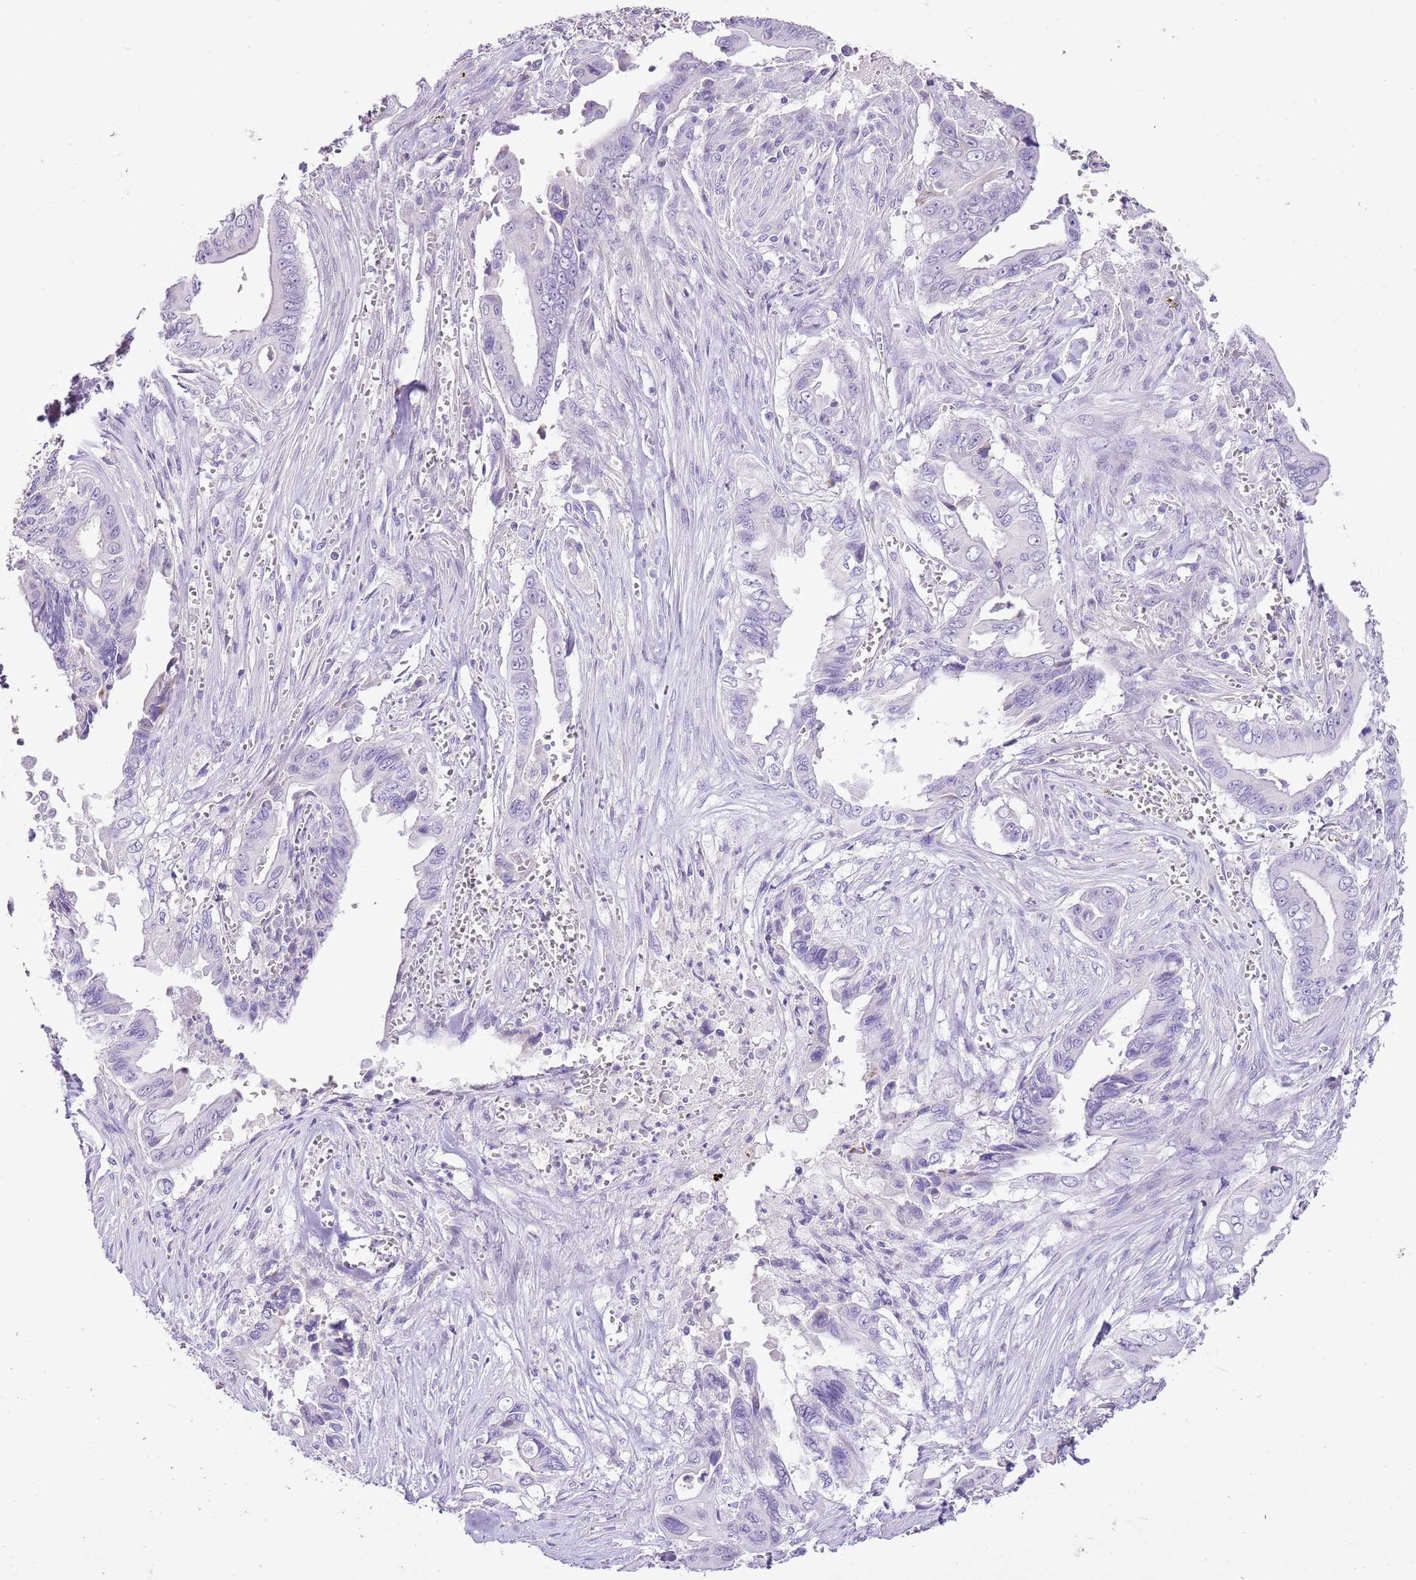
{"staining": {"intensity": "negative", "quantity": "none", "location": "none"}, "tissue": "pancreatic cancer", "cell_type": "Tumor cells", "image_type": "cancer", "snomed": [{"axis": "morphology", "description": "Adenocarcinoma, NOS"}, {"axis": "topography", "description": "Pancreas"}], "caption": "IHC histopathology image of adenocarcinoma (pancreatic) stained for a protein (brown), which exhibits no positivity in tumor cells. The staining was performed using DAB (3,3'-diaminobenzidine) to visualize the protein expression in brown, while the nuclei were stained in blue with hematoxylin (Magnification: 20x).", "gene": "XPO7", "patient": {"sex": "male", "age": 59}}